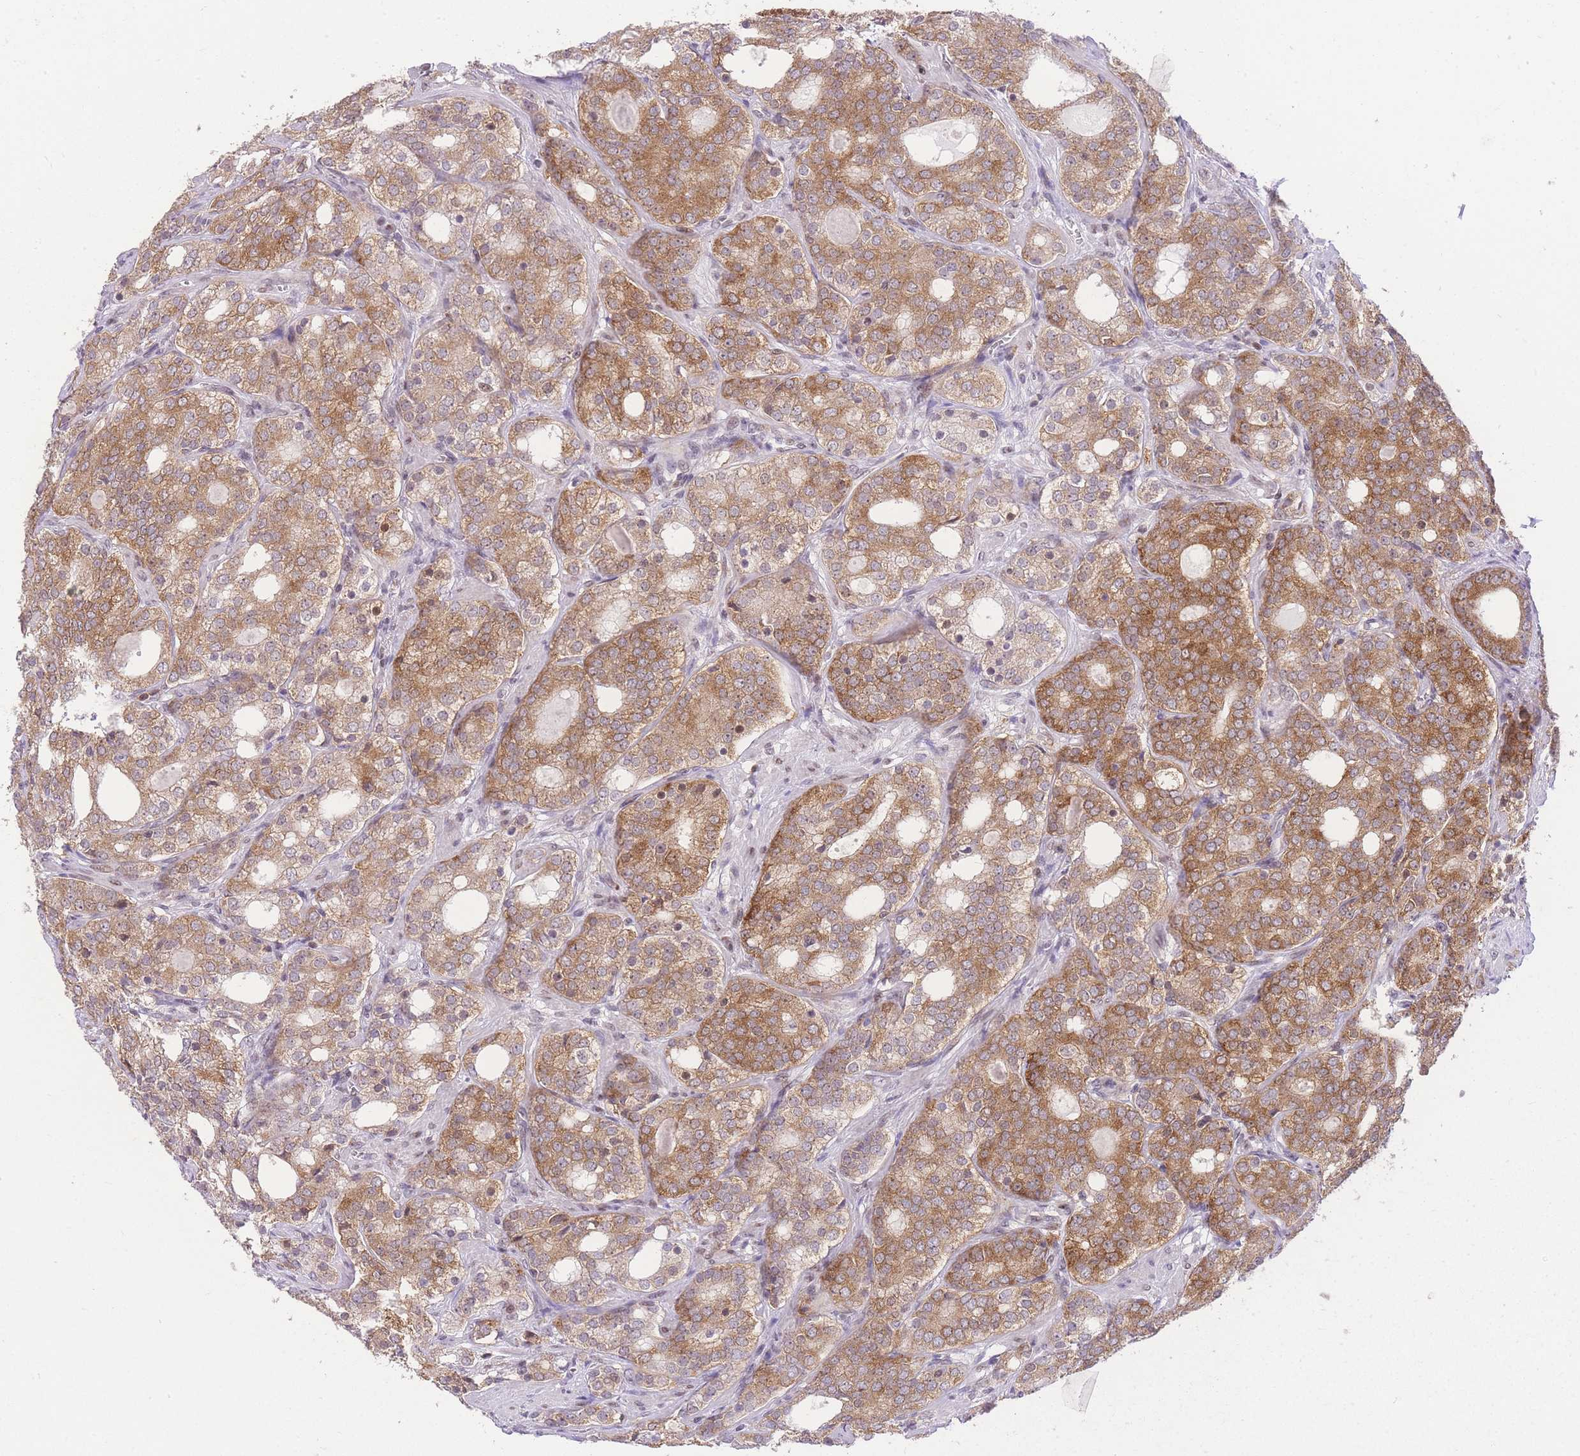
{"staining": {"intensity": "moderate", "quantity": ">75%", "location": "cytoplasmic/membranous"}, "tissue": "prostate cancer", "cell_type": "Tumor cells", "image_type": "cancer", "snomed": [{"axis": "morphology", "description": "Adenocarcinoma, High grade"}, {"axis": "topography", "description": "Prostate"}], "caption": "A micrograph of human prostate cancer stained for a protein shows moderate cytoplasmic/membranous brown staining in tumor cells.", "gene": "STK39", "patient": {"sex": "male", "age": 64}}